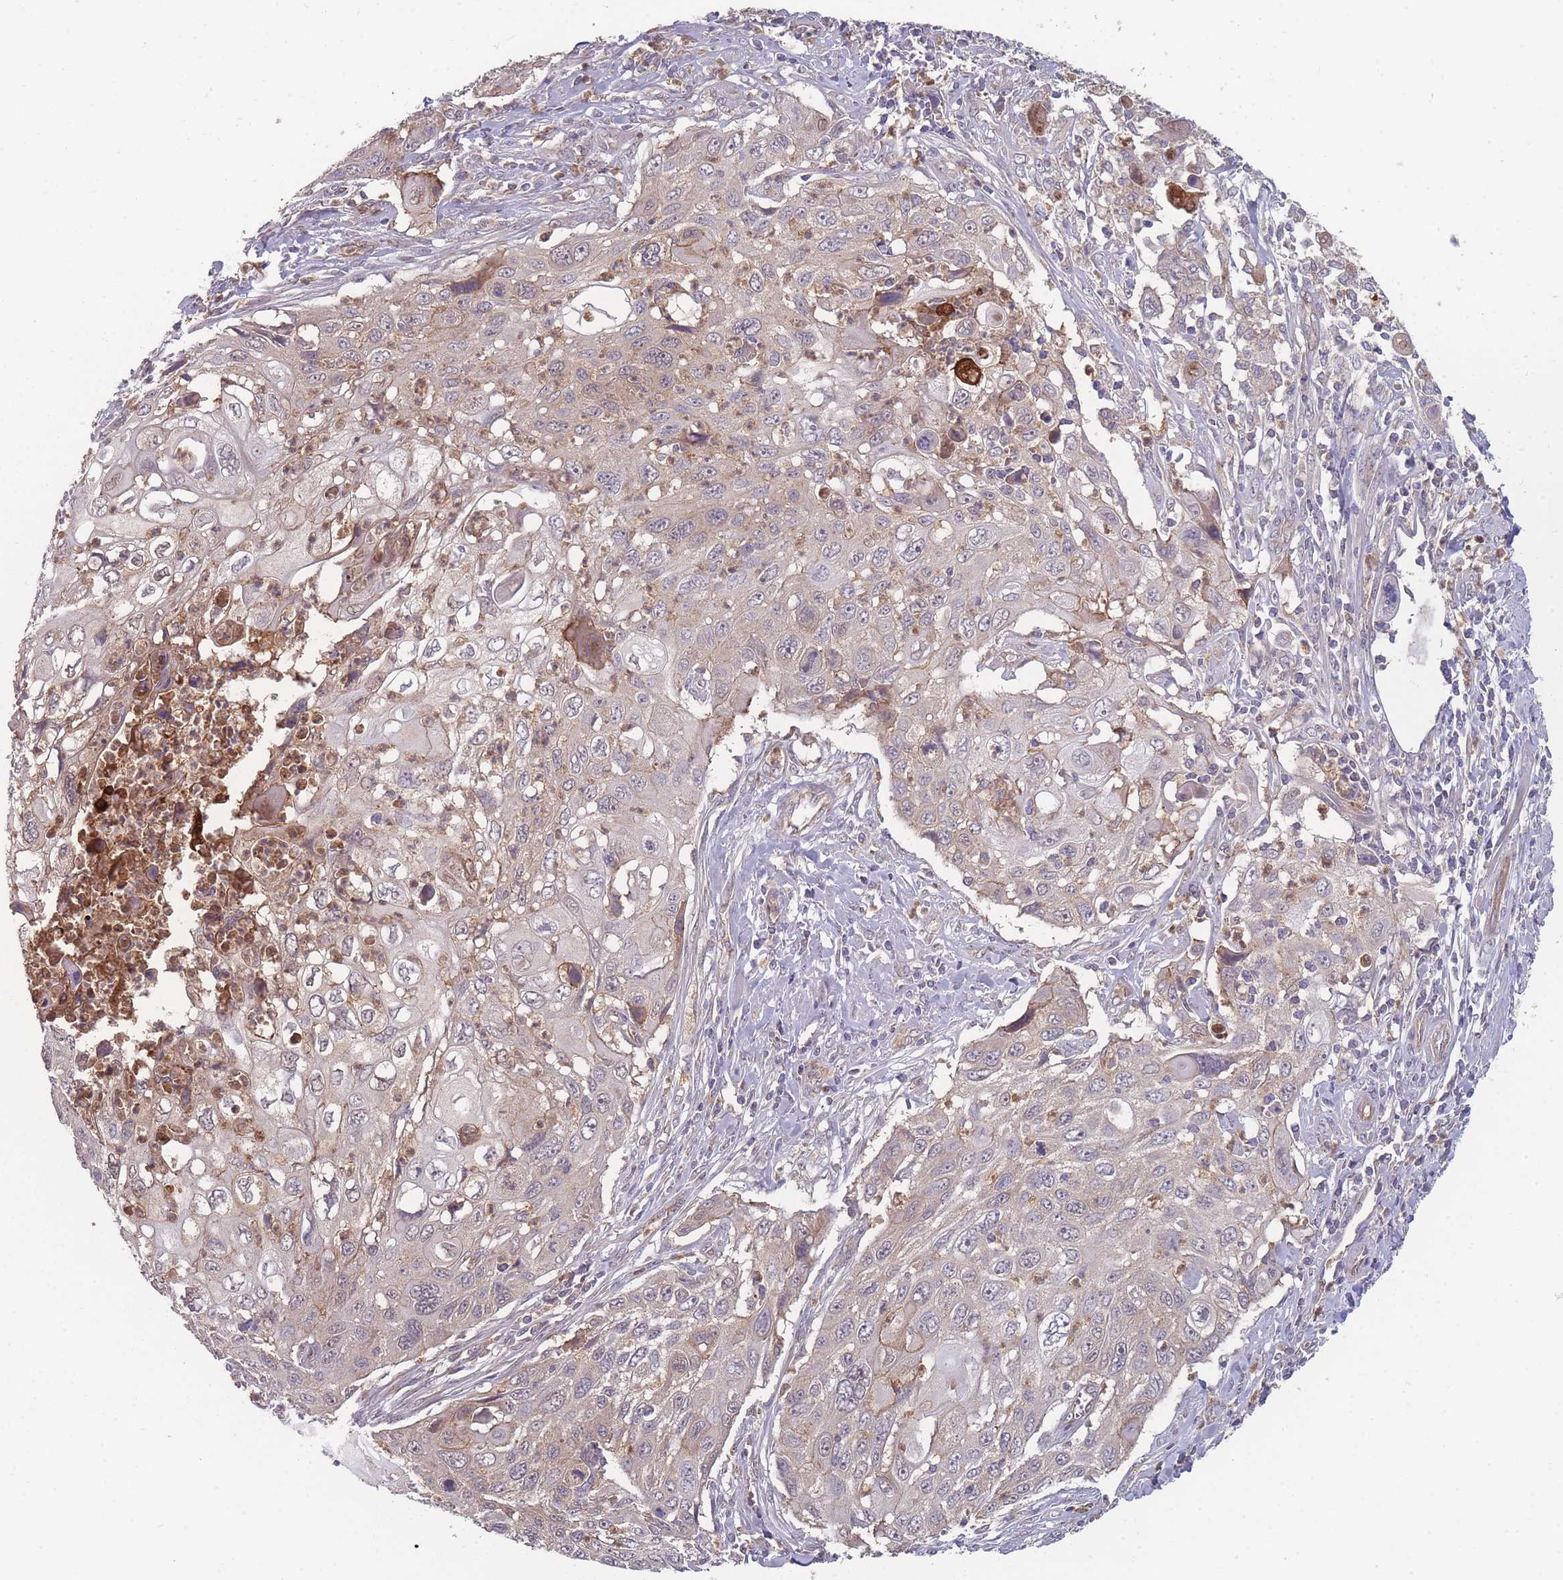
{"staining": {"intensity": "weak", "quantity": "25%-75%", "location": "cytoplasmic/membranous"}, "tissue": "cervical cancer", "cell_type": "Tumor cells", "image_type": "cancer", "snomed": [{"axis": "morphology", "description": "Squamous cell carcinoma, NOS"}, {"axis": "topography", "description": "Cervix"}], "caption": "This image displays immunohistochemistry staining of cervical squamous cell carcinoma, with low weak cytoplasmic/membranous expression in approximately 25%-75% of tumor cells.", "gene": "SLC35B4", "patient": {"sex": "female", "age": 70}}